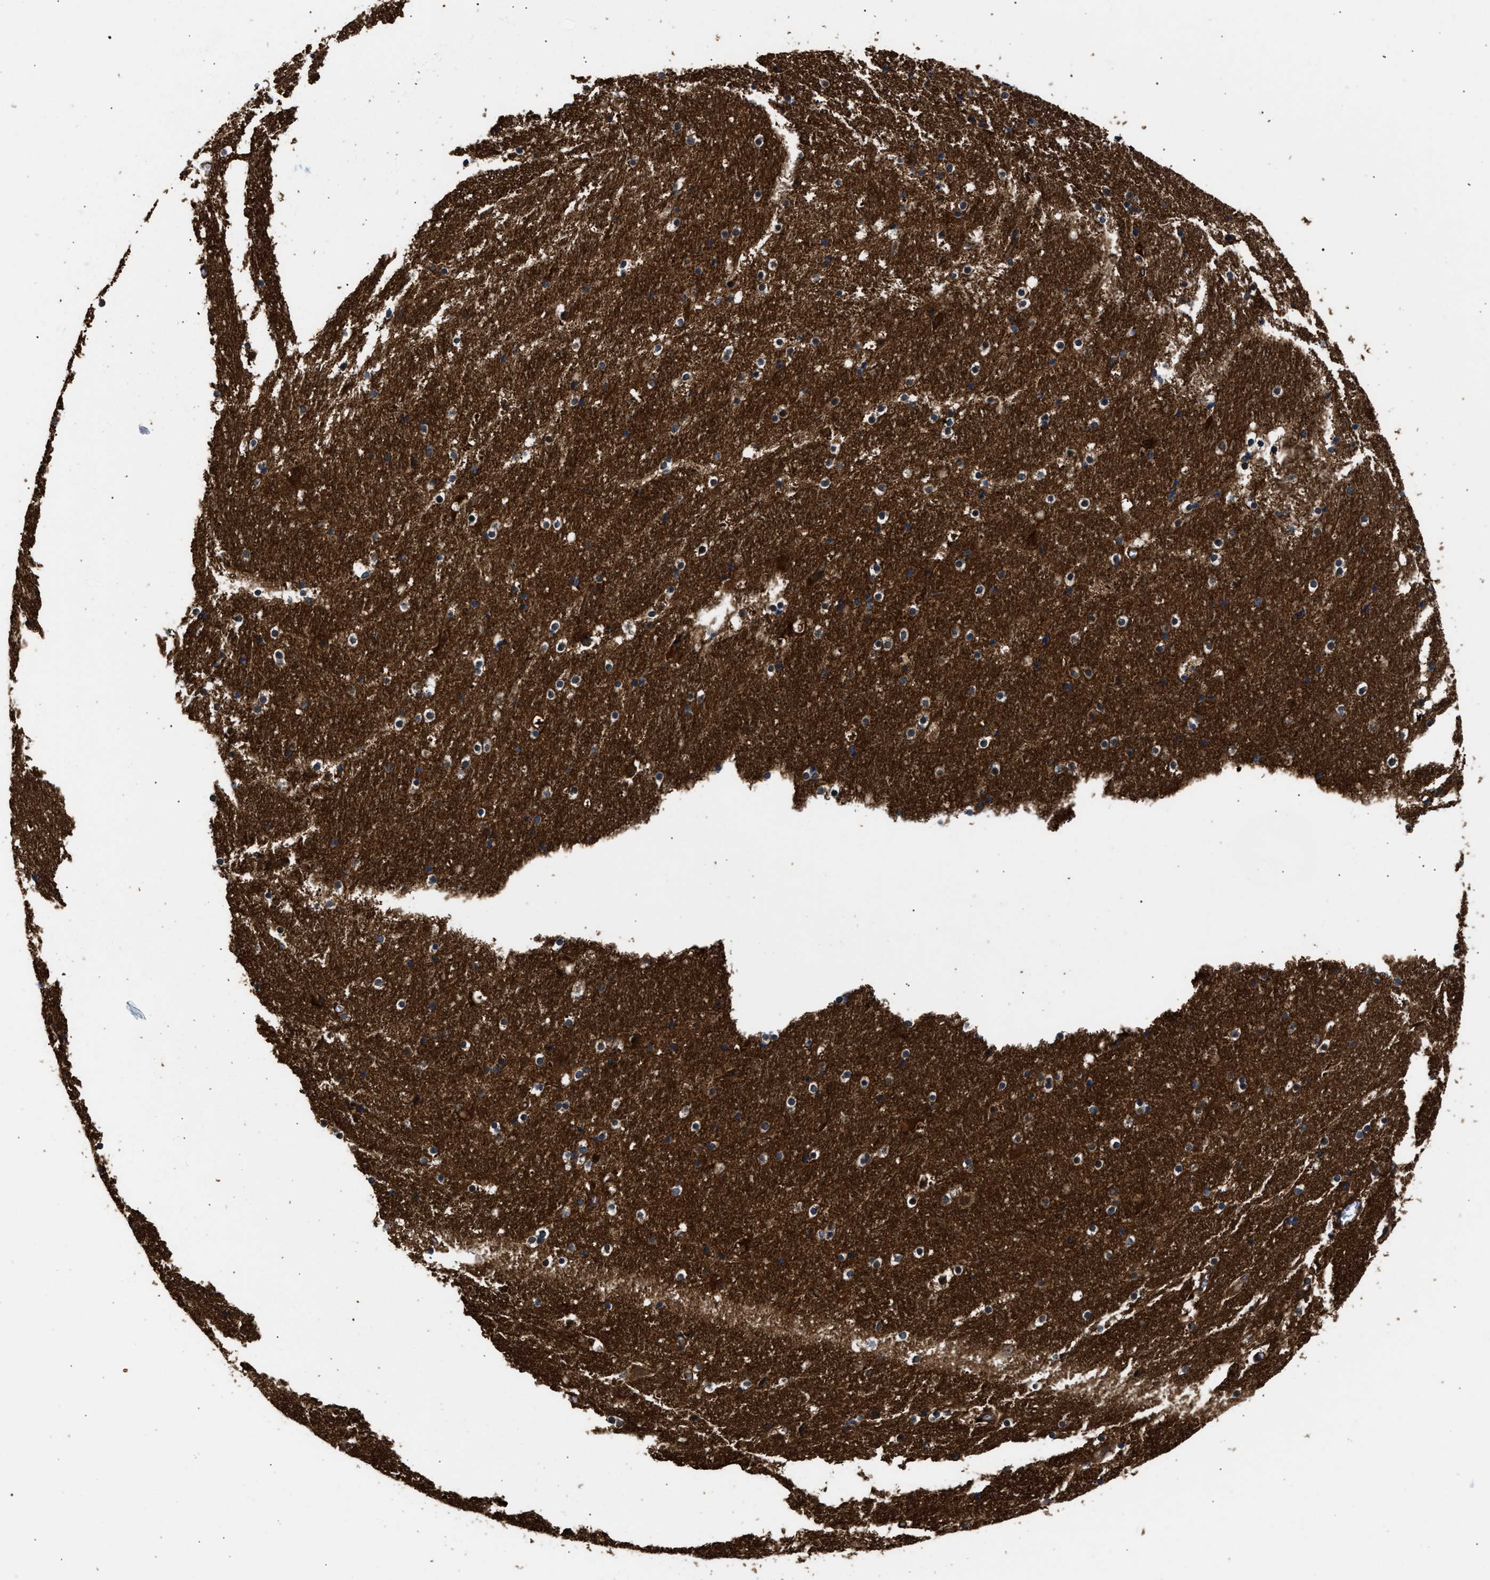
{"staining": {"intensity": "moderate", "quantity": "<25%", "location": "cytoplasmic/membranous"}, "tissue": "hippocampus", "cell_type": "Glial cells", "image_type": "normal", "snomed": [{"axis": "morphology", "description": "Normal tissue, NOS"}, {"axis": "topography", "description": "Hippocampus"}], "caption": "Protein expression analysis of normal human hippocampus reveals moderate cytoplasmic/membranous expression in about <25% of glial cells.", "gene": "COPS2", "patient": {"sex": "male", "age": 45}}